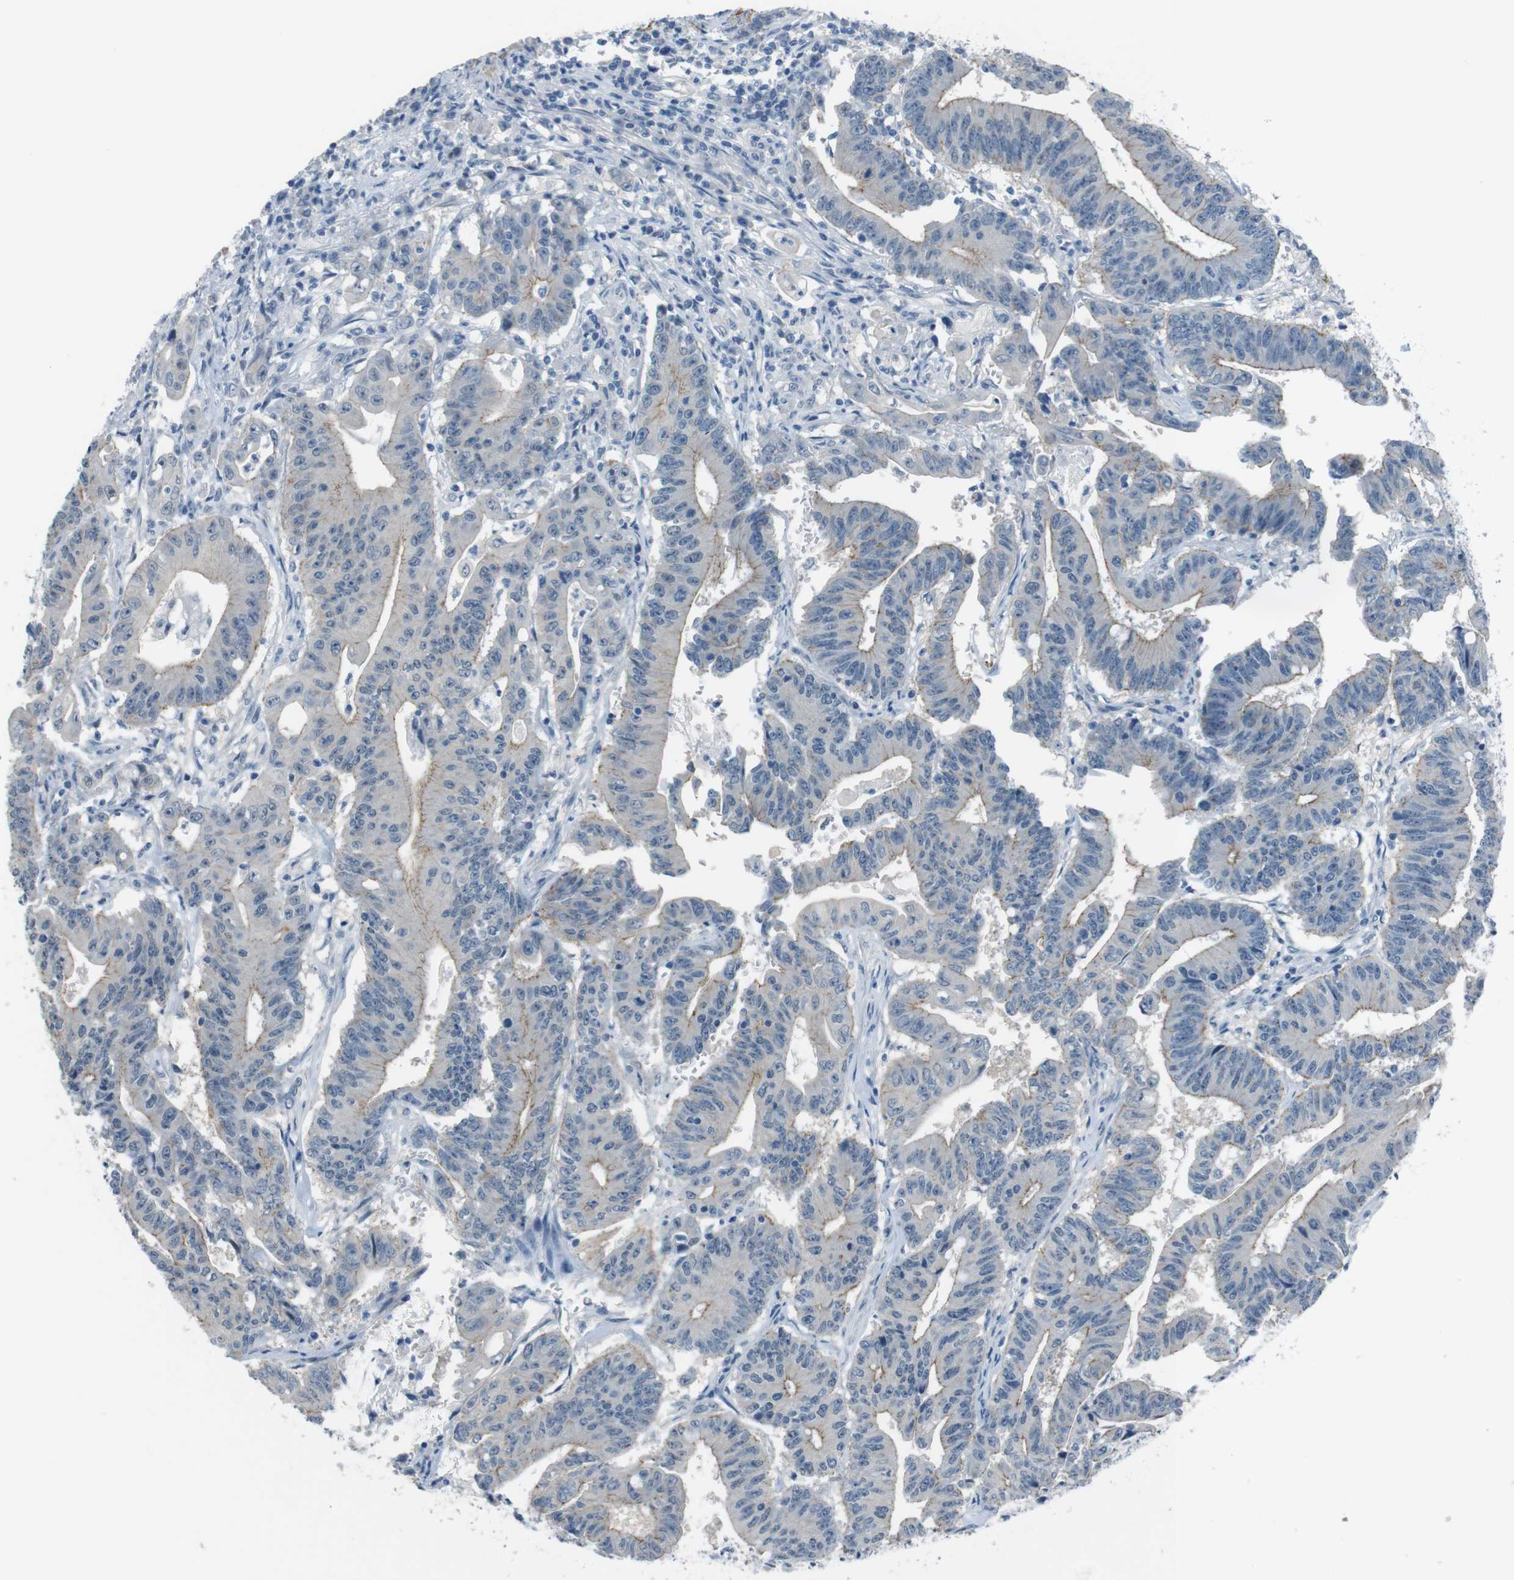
{"staining": {"intensity": "weak", "quantity": "25%-75%", "location": "cytoplasmic/membranous"}, "tissue": "colorectal cancer", "cell_type": "Tumor cells", "image_type": "cancer", "snomed": [{"axis": "morphology", "description": "Adenocarcinoma, NOS"}, {"axis": "topography", "description": "Colon"}], "caption": "Protein staining of adenocarcinoma (colorectal) tissue shows weak cytoplasmic/membranous staining in about 25%-75% of tumor cells. Using DAB (3,3'-diaminobenzidine) (brown) and hematoxylin (blue) stains, captured at high magnification using brightfield microscopy.", "gene": "HRH2", "patient": {"sex": "male", "age": 45}}